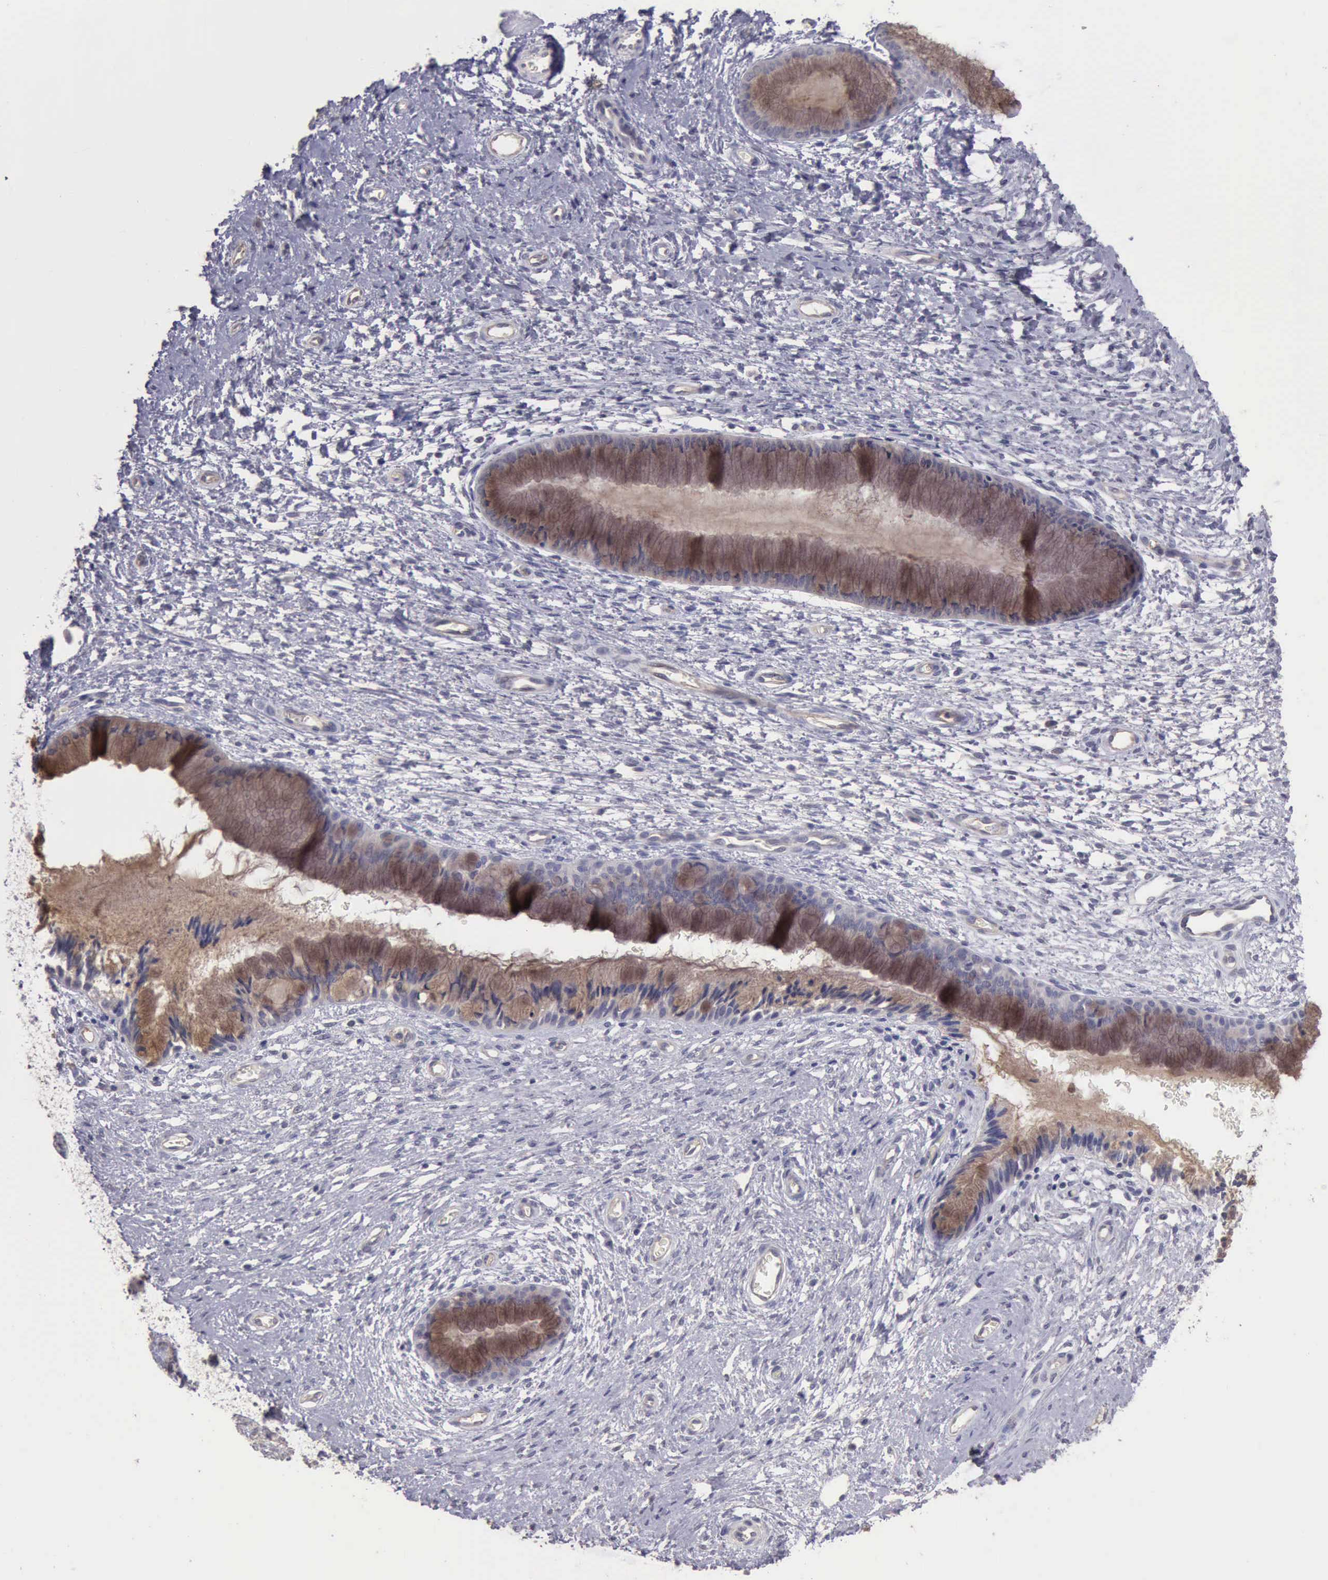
{"staining": {"intensity": "moderate", "quantity": ">75%", "location": "cytoplasmic/membranous"}, "tissue": "cervix", "cell_type": "Glandular cells", "image_type": "normal", "snomed": [{"axis": "morphology", "description": "Normal tissue, NOS"}, {"axis": "topography", "description": "Cervix"}], "caption": "IHC histopathology image of unremarkable human cervix stained for a protein (brown), which displays medium levels of moderate cytoplasmic/membranous positivity in about >75% of glandular cells.", "gene": "KCND1", "patient": {"sex": "female", "age": 27}}